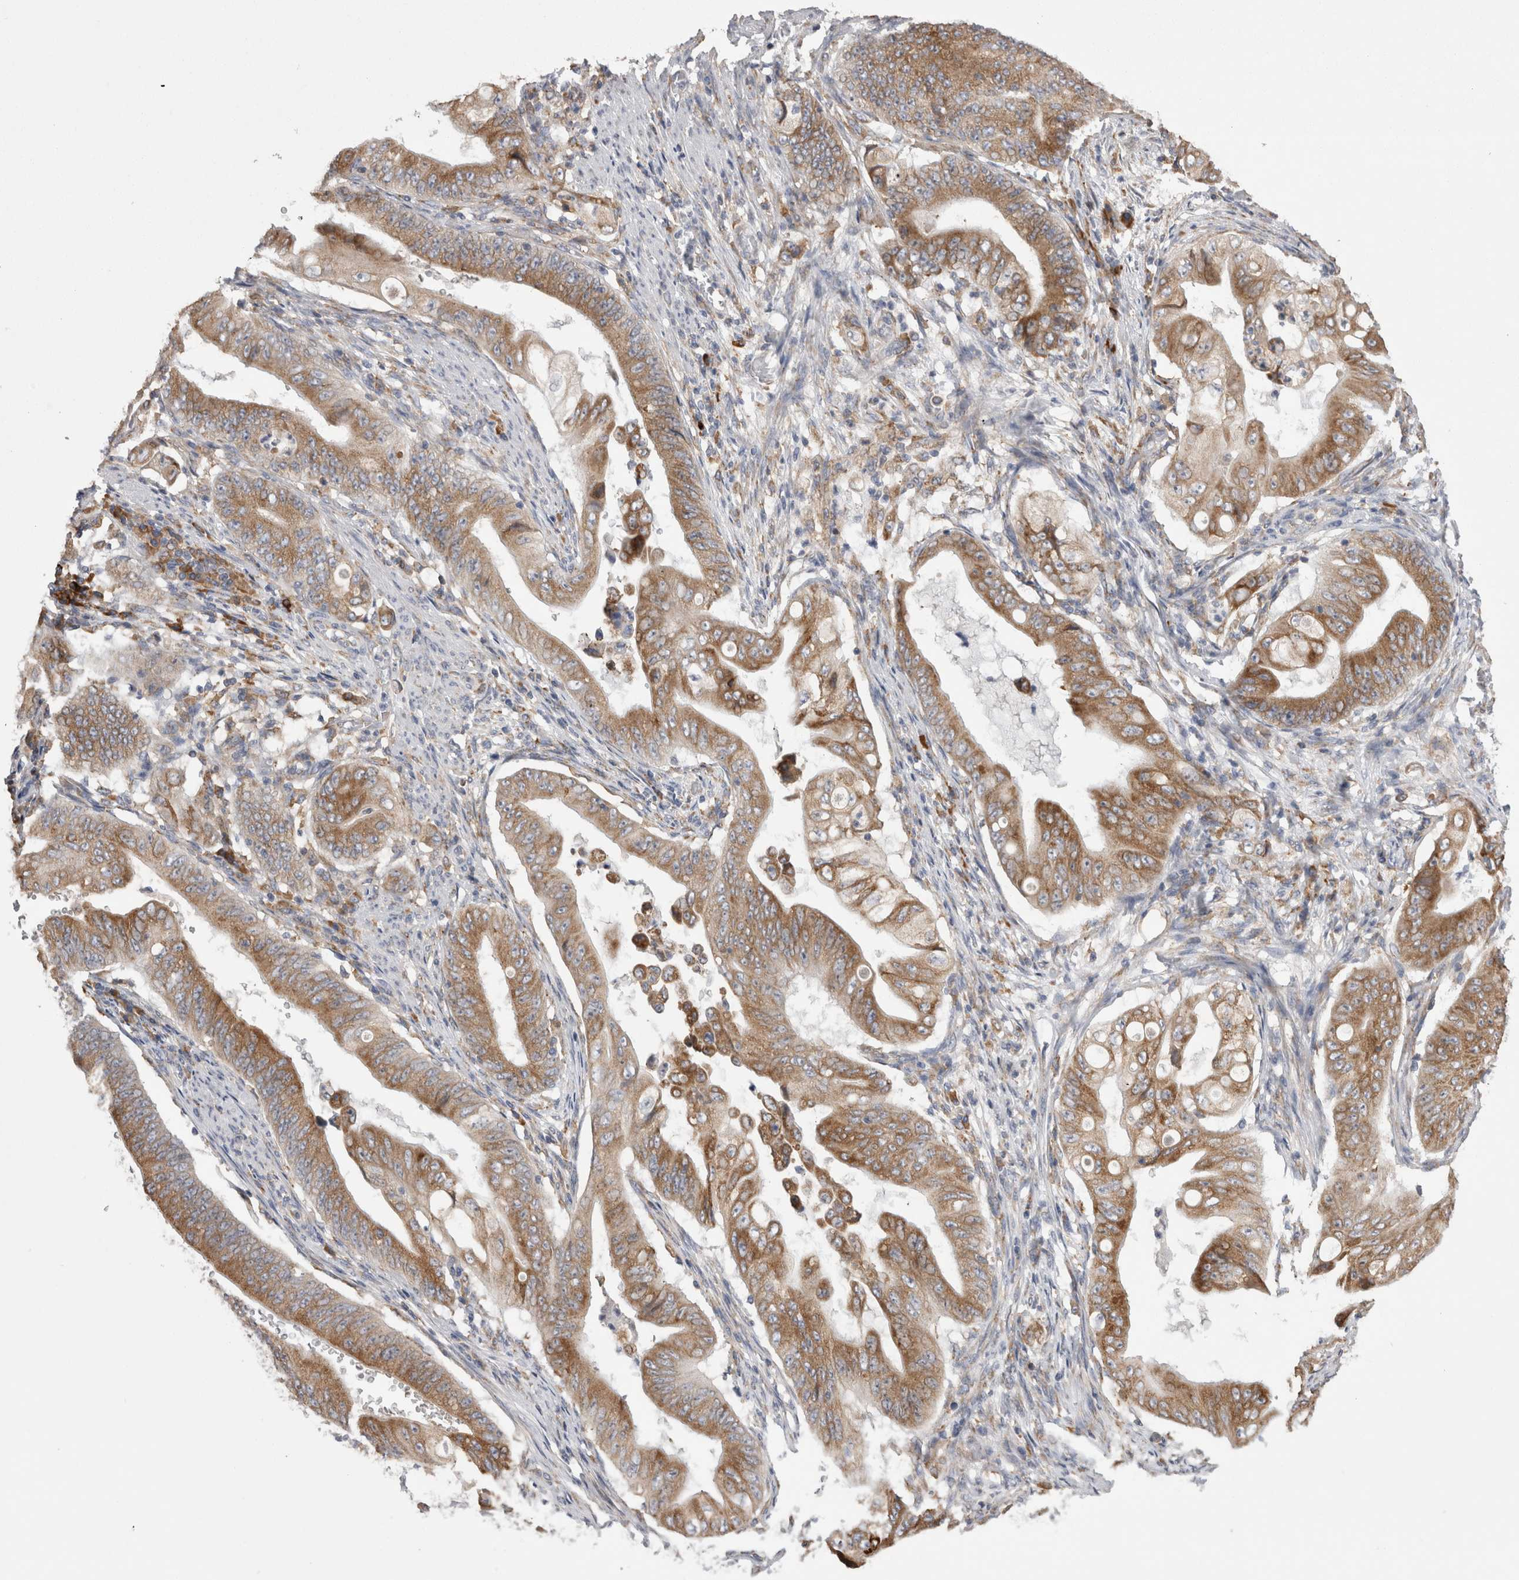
{"staining": {"intensity": "moderate", "quantity": ">75%", "location": "cytoplasmic/membranous"}, "tissue": "stomach cancer", "cell_type": "Tumor cells", "image_type": "cancer", "snomed": [{"axis": "morphology", "description": "Adenocarcinoma, NOS"}, {"axis": "topography", "description": "Stomach"}], "caption": "Tumor cells show medium levels of moderate cytoplasmic/membranous positivity in about >75% of cells in human adenocarcinoma (stomach).", "gene": "ZNF341", "patient": {"sex": "female", "age": 73}}